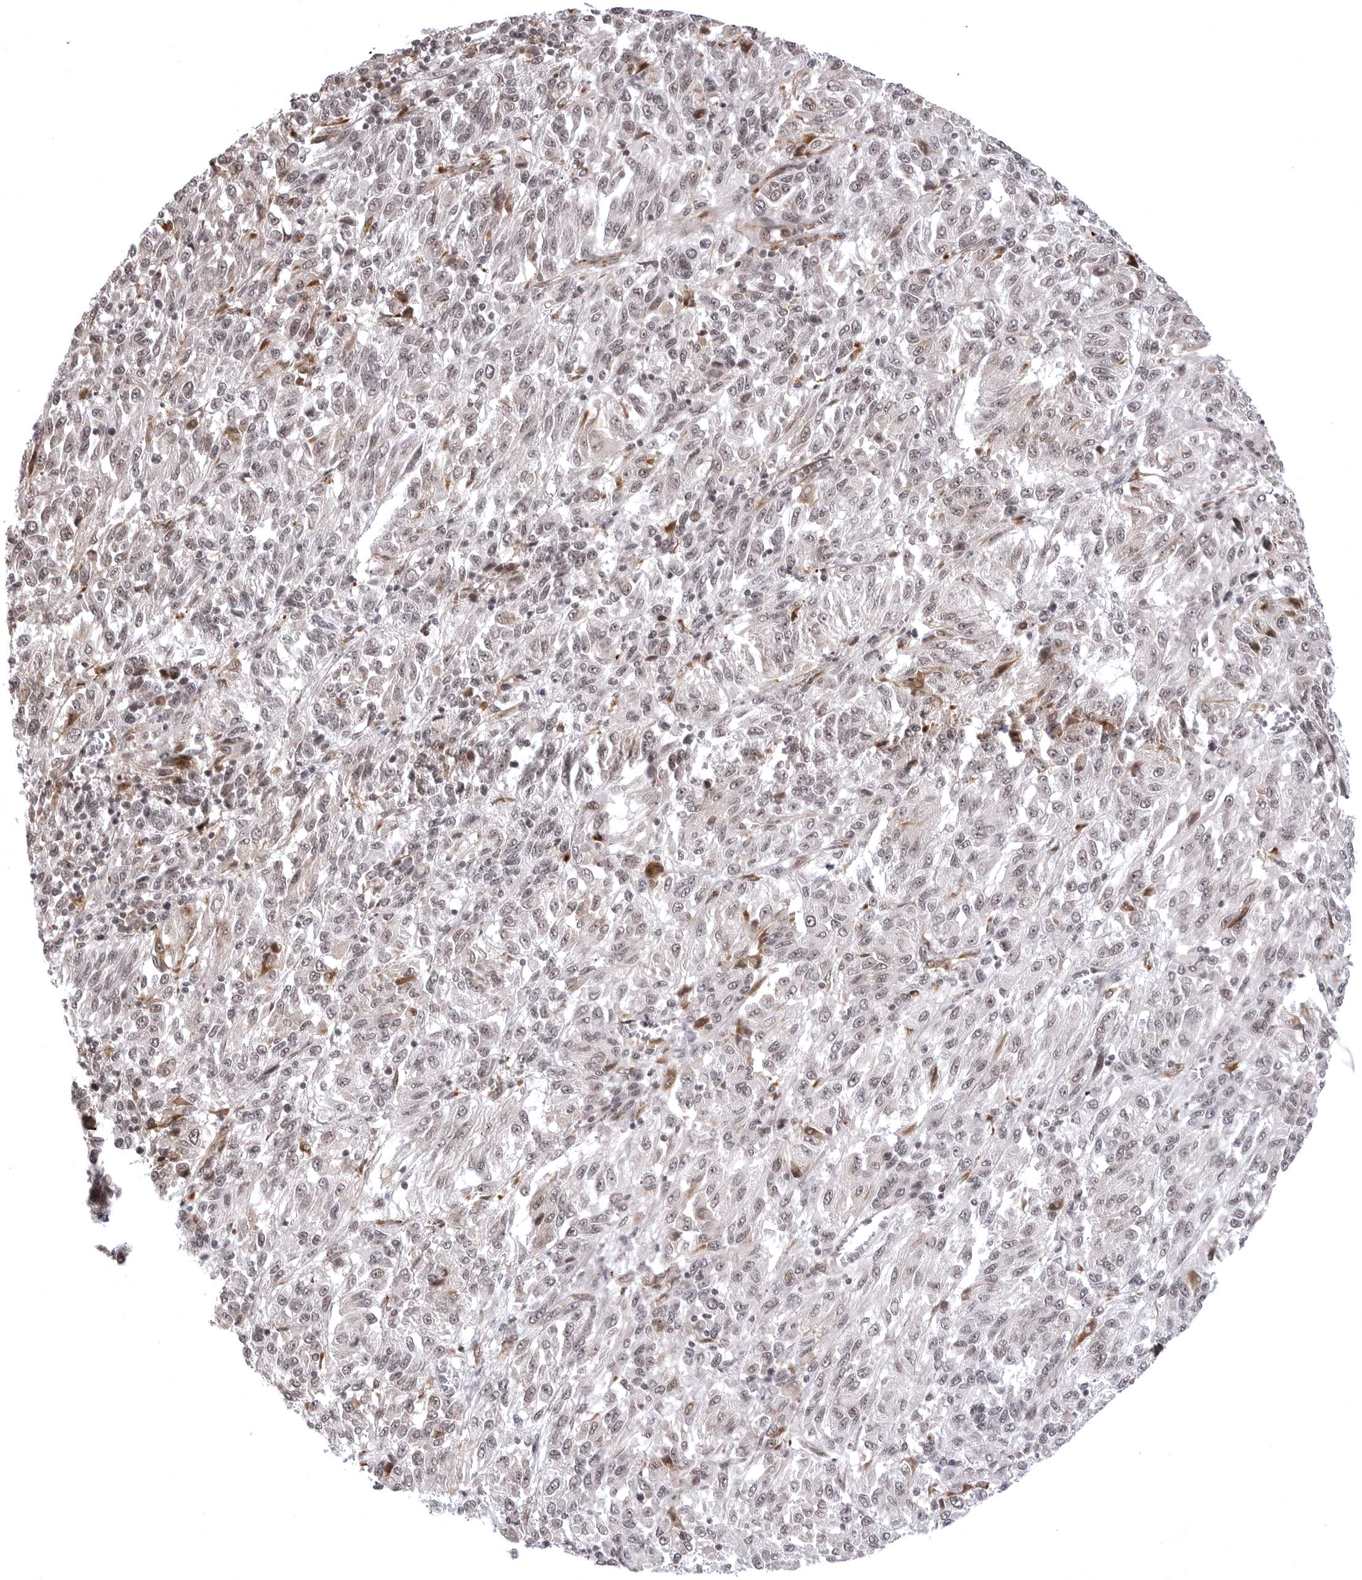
{"staining": {"intensity": "weak", "quantity": "25%-75%", "location": "nuclear"}, "tissue": "melanoma", "cell_type": "Tumor cells", "image_type": "cancer", "snomed": [{"axis": "morphology", "description": "Malignant melanoma, Metastatic site"}, {"axis": "topography", "description": "Lung"}], "caption": "There is low levels of weak nuclear staining in tumor cells of melanoma, as demonstrated by immunohistochemical staining (brown color).", "gene": "PHF3", "patient": {"sex": "male", "age": 64}}